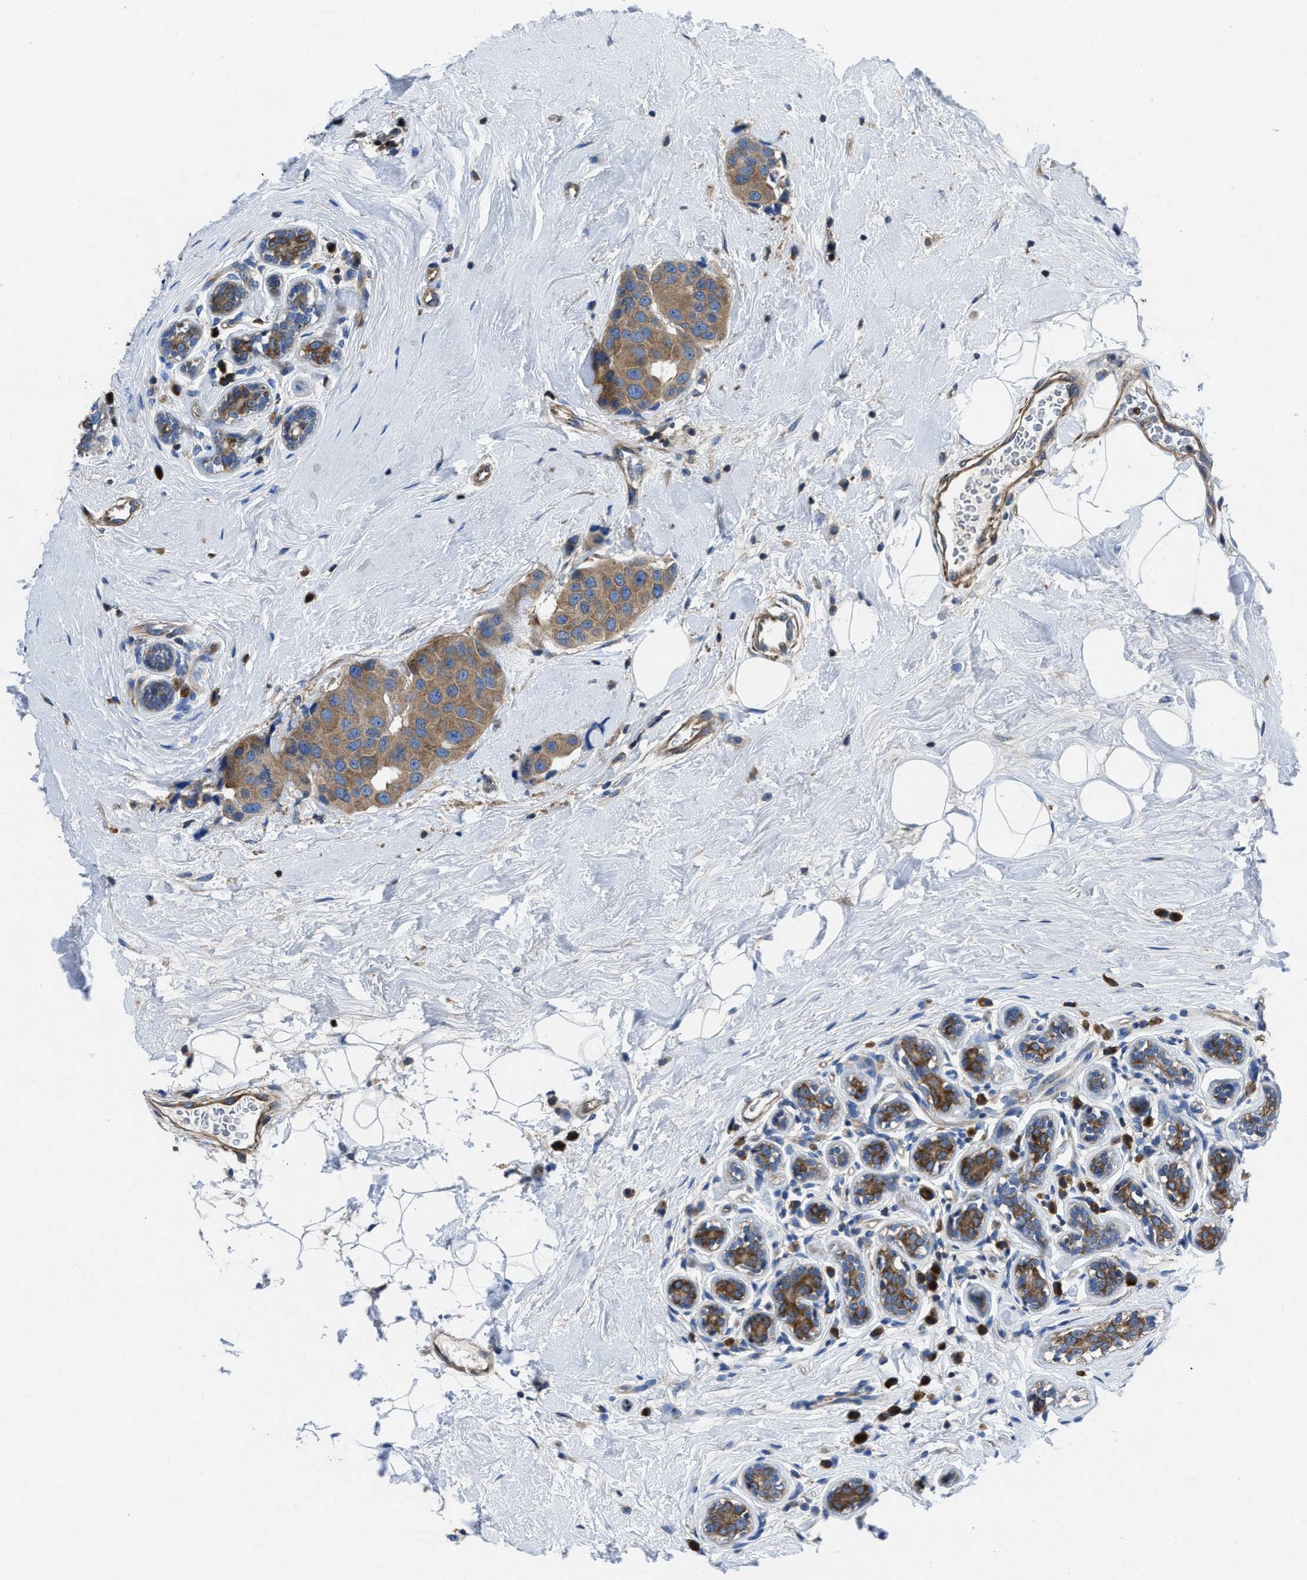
{"staining": {"intensity": "moderate", "quantity": ">75%", "location": "cytoplasmic/membranous"}, "tissue": "breast cancer", "cell_type": "Tumor cells", "image_type": "cancer", "snomed": [{"axis": "morphology", "description": "Normal tissue, NOS"}, {"axis": "morphology", "description": "Duct carcinoma"}, {"axis": "topography", "description": "Breast"}], "caption": "A histopathology image showing moderate cytoplasmic/membranous expression in about >75% of tumor cells in breast cancer, as visualized by brown immunohistochemical staining.", "gene": "YARS1", "patient": {"sex": "female", "age": 39}}